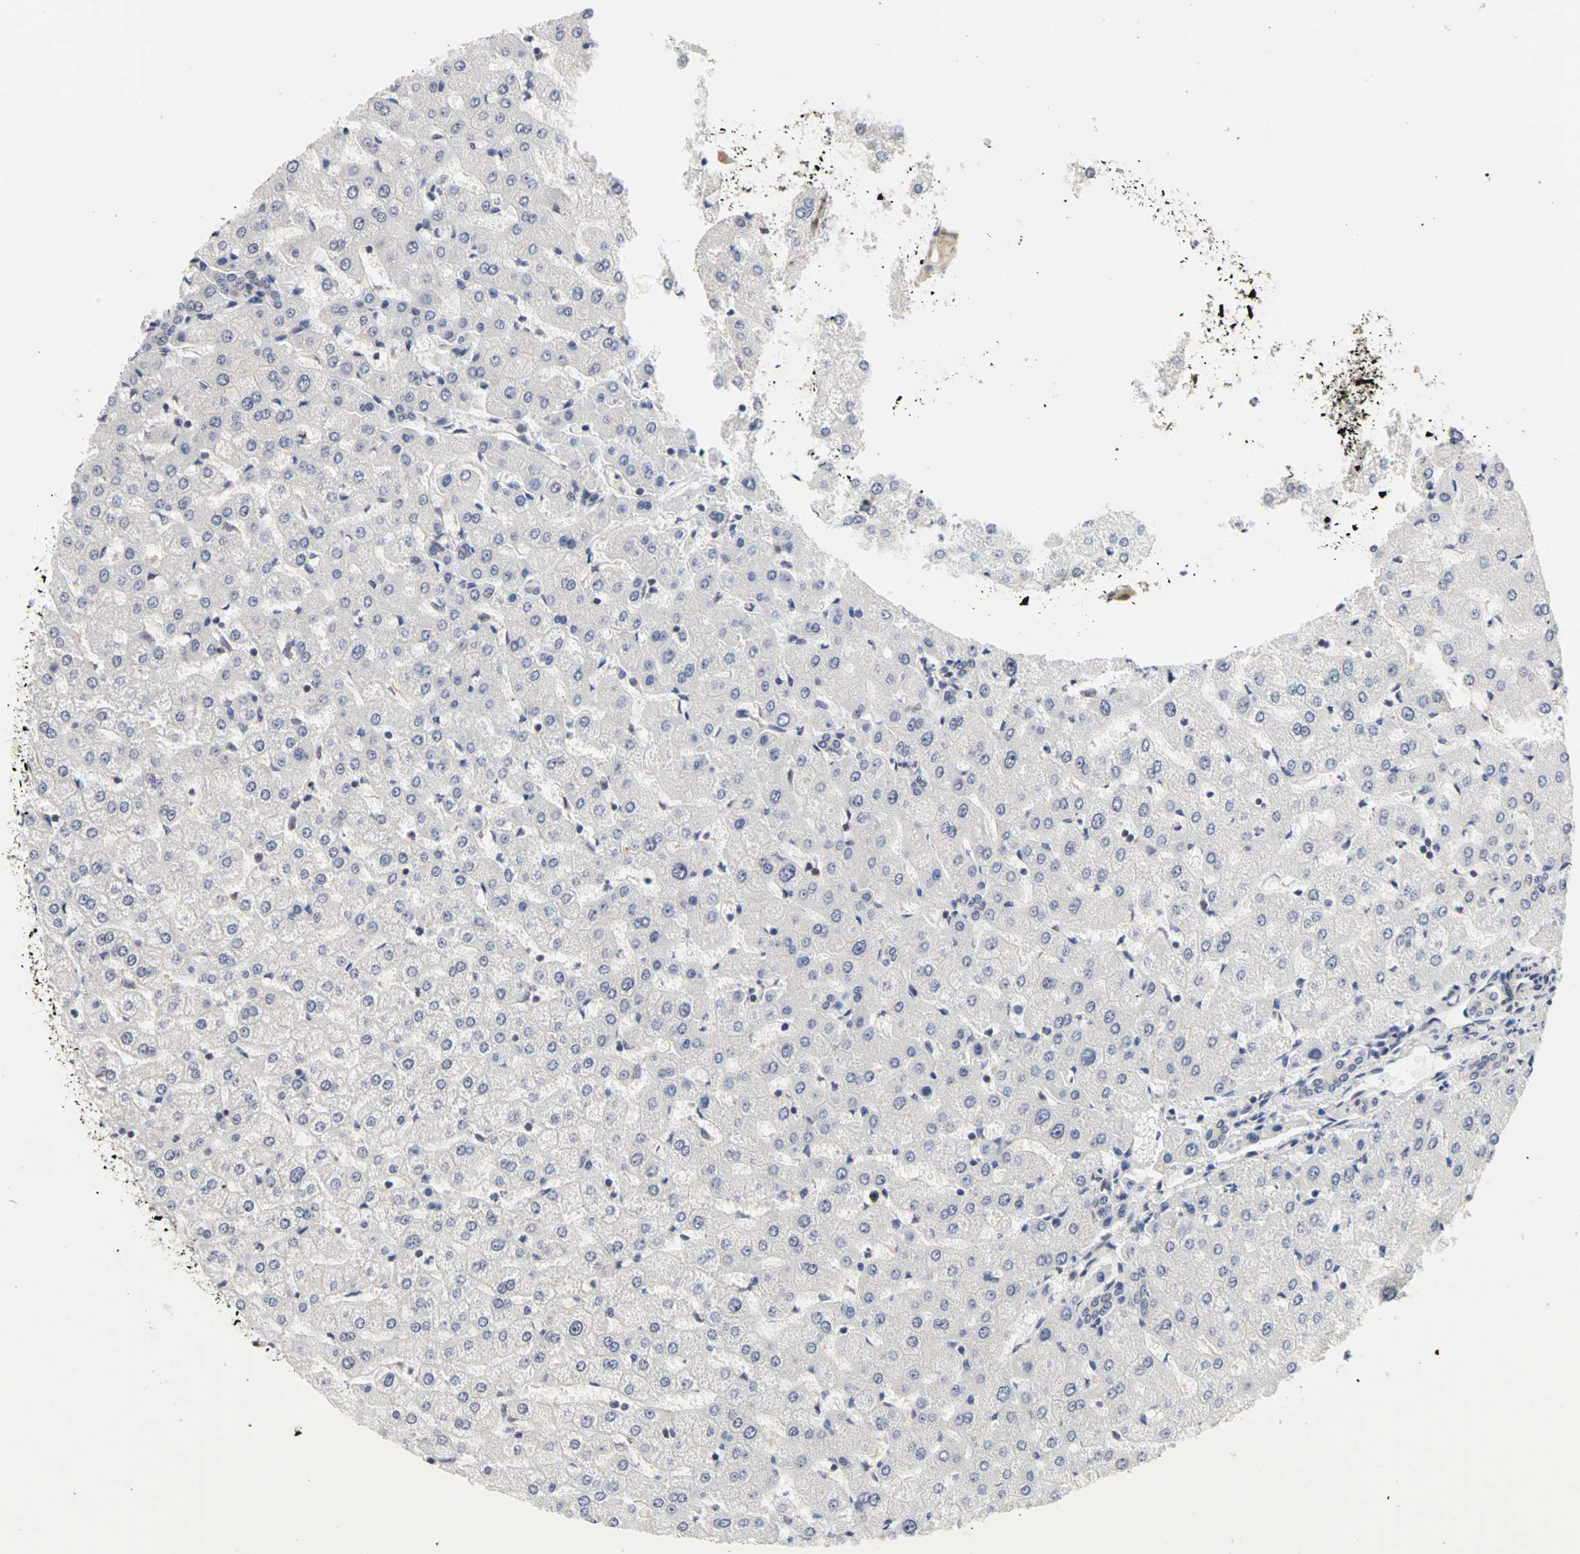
{"staining": {"intensity": "negative", "quantity": "none", "location": "none"}, "tissue": "liver", "cell_type": "Cholangiocytes", "image_type": "normal", "snomed": [{"axis": "morphology", "description": "Normal tissue, NOS"}, {"axis": "morphology", "description": "Fibrosis, NOS"}, {"axis": "topography", "description": "Liver"}], "caption": "This is a histopathology image of immunohistochemistry staining of benign liver, which shows no expression in cholangiocytes. (IHC, brightfield microscopy, high magnification).", "gene": "UBE2M", "patient": {"sex": "female", "age": 29}}